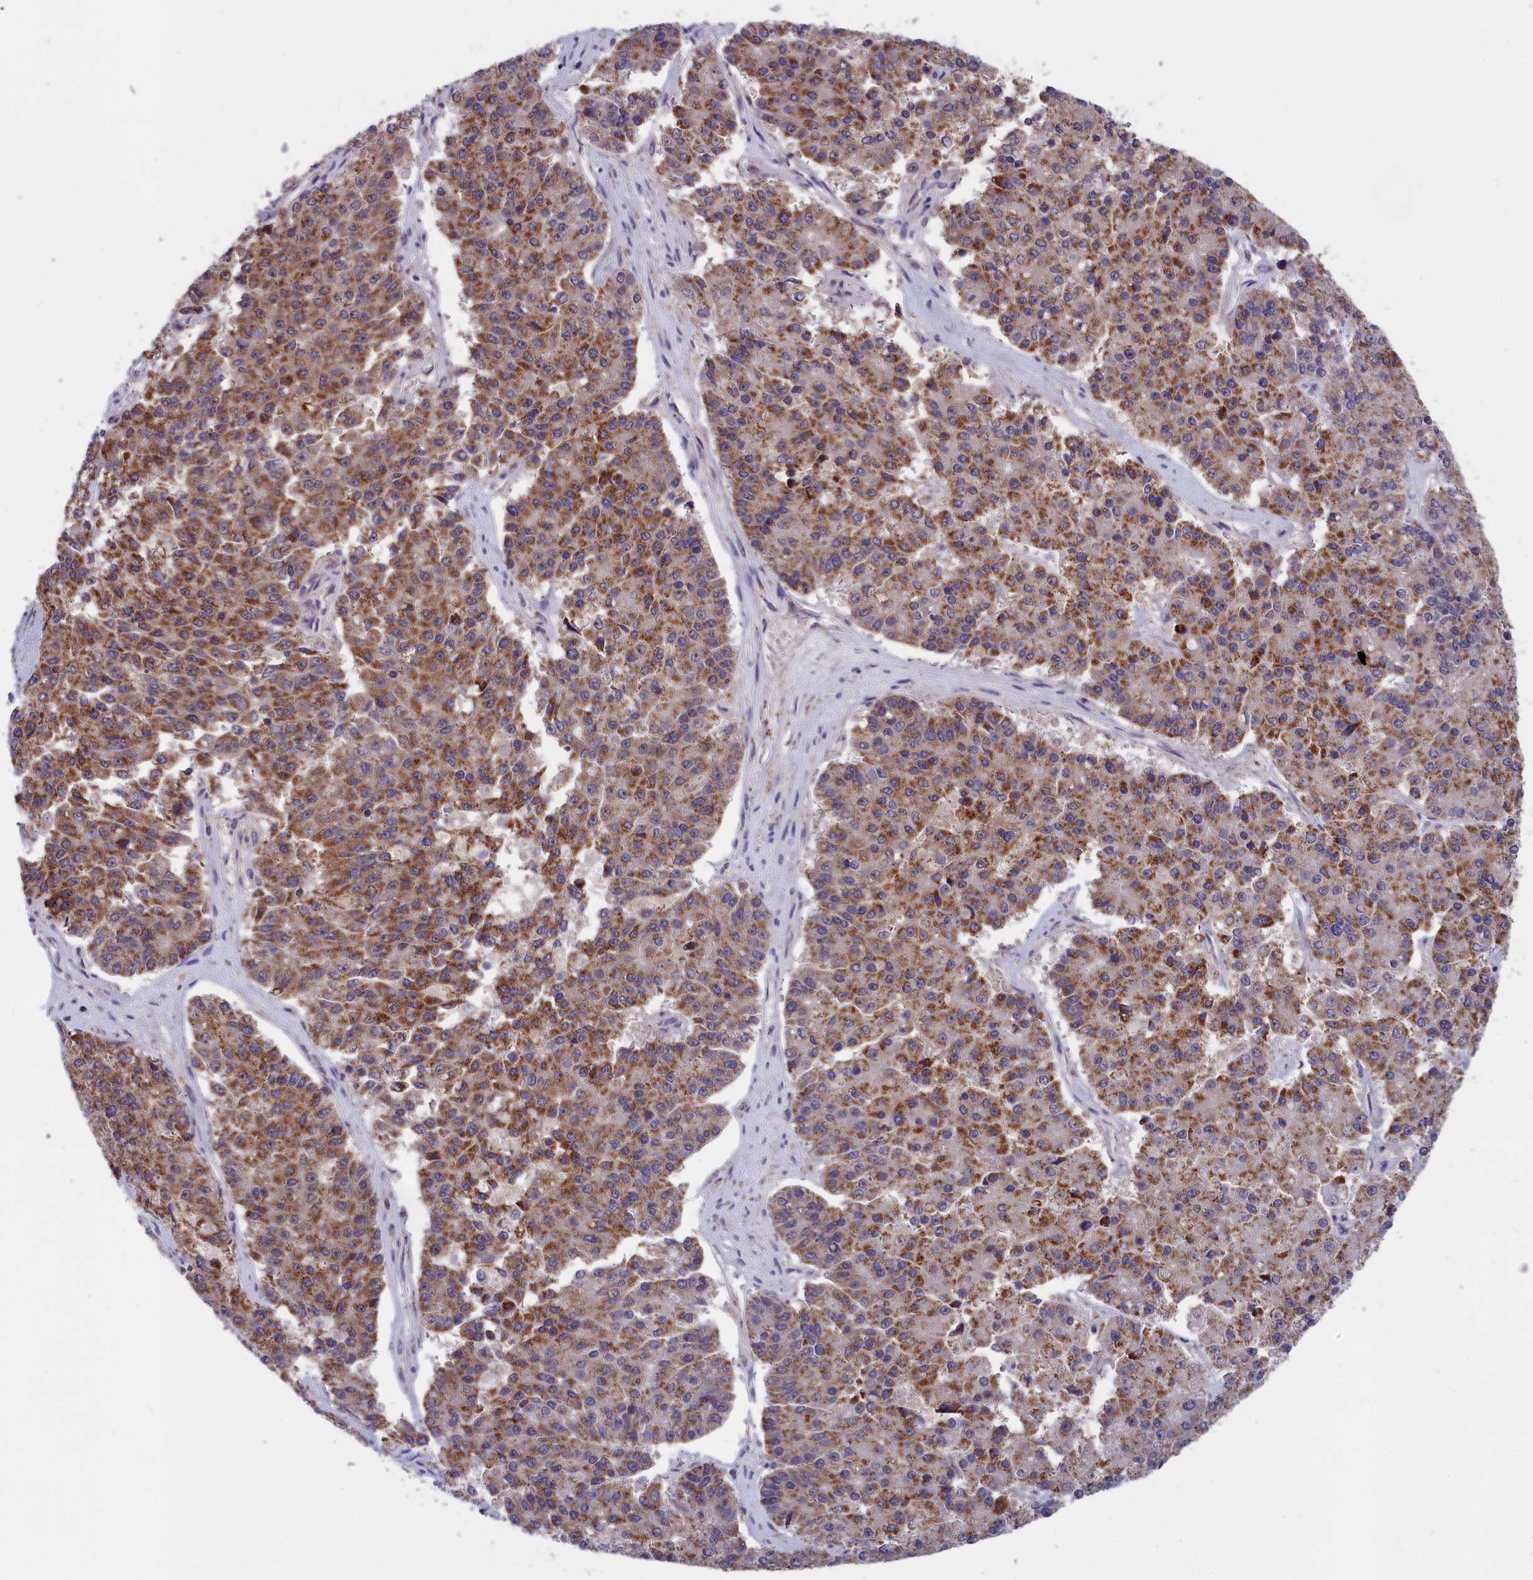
{"staining": {"intensity": "moderate", "quantity": ">75%", "location": "cytoplasmic/membranous"}, "tissue": "pancreatic cancer", "cell_type": "Tumor cells", "image_type": "cancer", "snomed": [{"axis": "morphology", "description": "Adenocarcinoma, NOS"}, {"axis": "topography", "description": "Pancreas"}], "caption": "A brown stain shows moderate cytoplasmic/membranous expression of a protein in pancreatic adenocarcinoma tumor cells.", "gene": "TIMM44", "patient": {"sex": "male", "age": 50}}